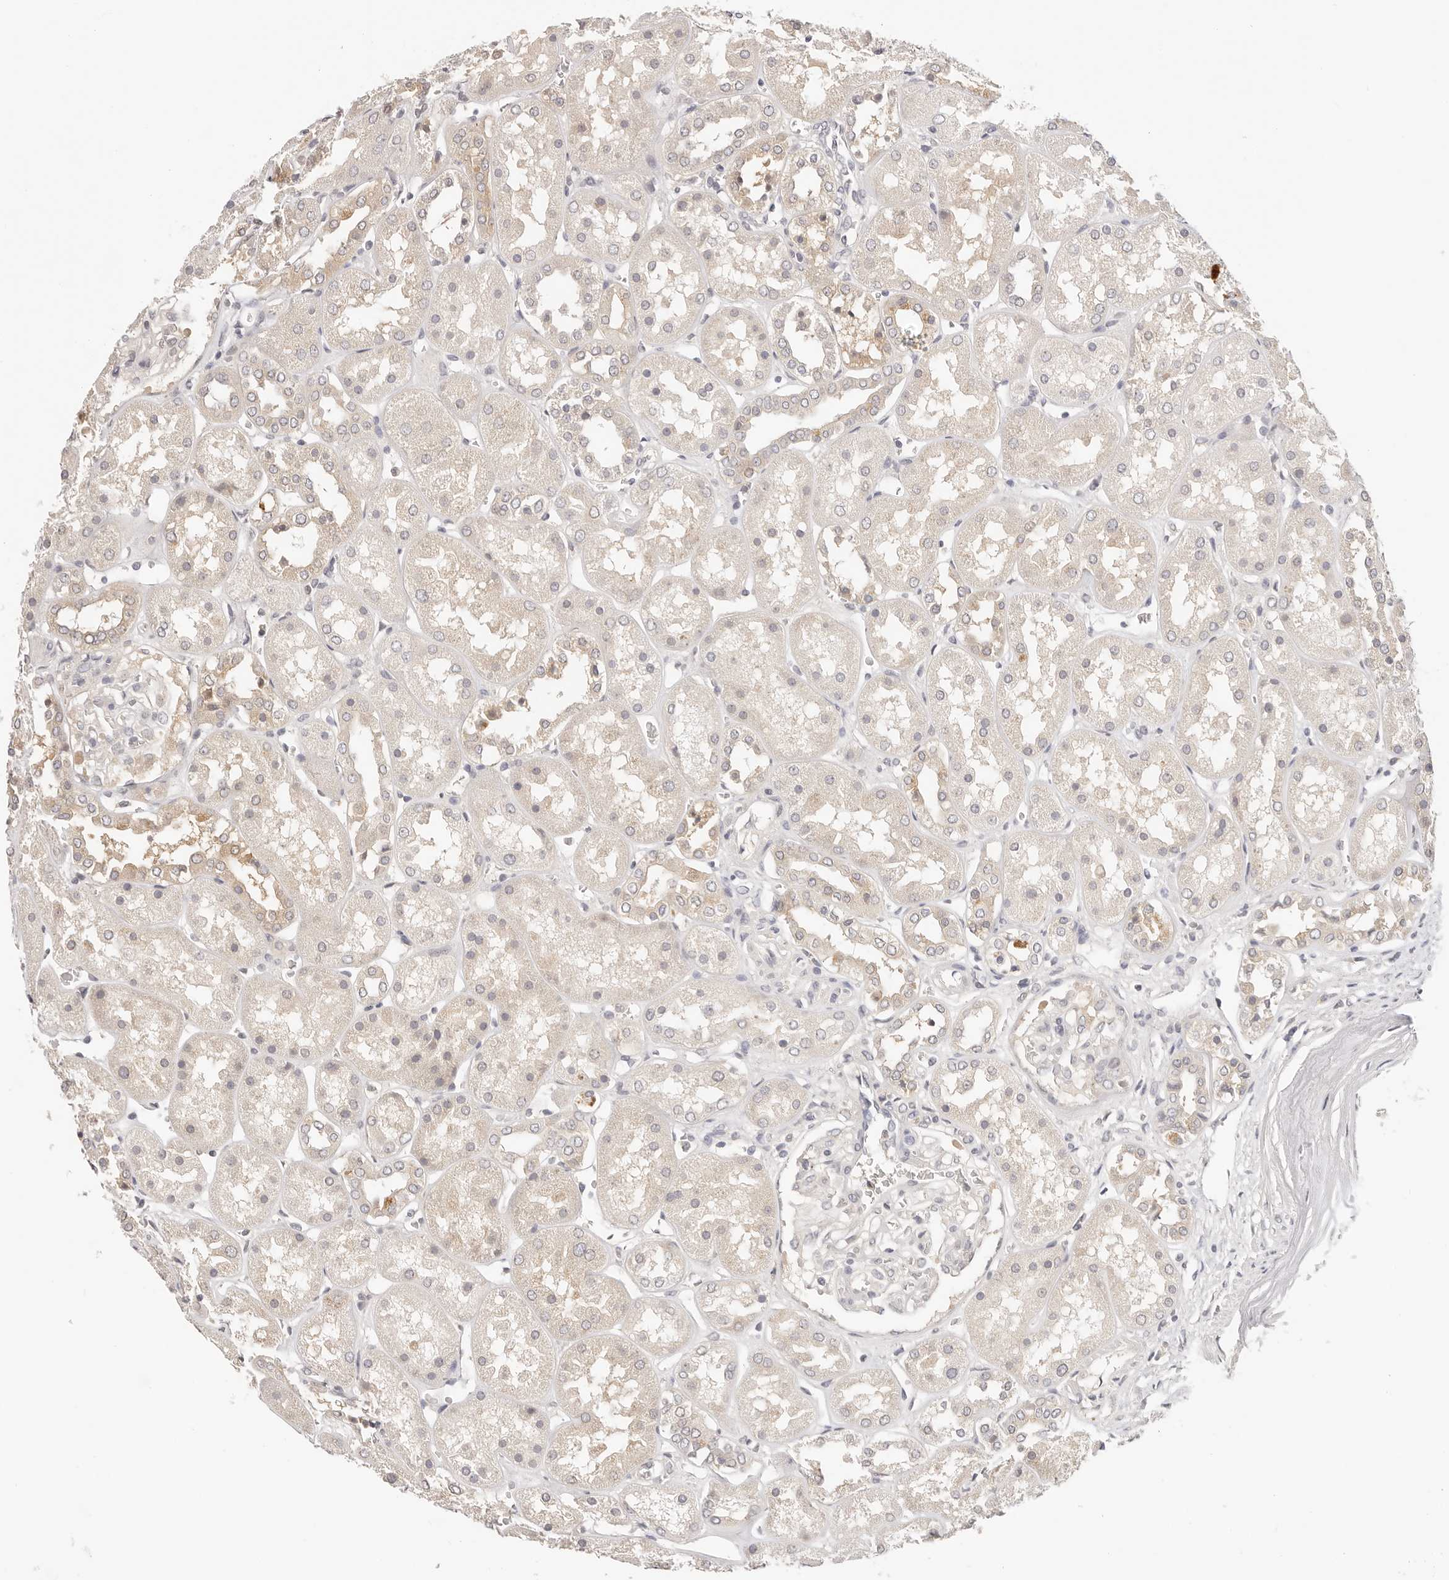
{"staining": {"intensity": "negative", "quantity": "none", "location": "none"}, "tissue": "kidney", "cell_type": "Cells in glomeruli", "image_type": "normal", "snomed": [{"axis": "morphology", "description": "Normal tissue, NOS"}, {"axis": "topography", "description": "Kidney"}], "caption": "IHC histopathology image of benign kidney stained for a protein (brown), which demonstrates no expression in cells in glomeruli. Brightfield microscopy of IHC stained with DAB (brown) and hematoxylin (blue), captured at high magnification.", "gene": "GGPS1", "patient": {"sex": "male", "age": 70}}